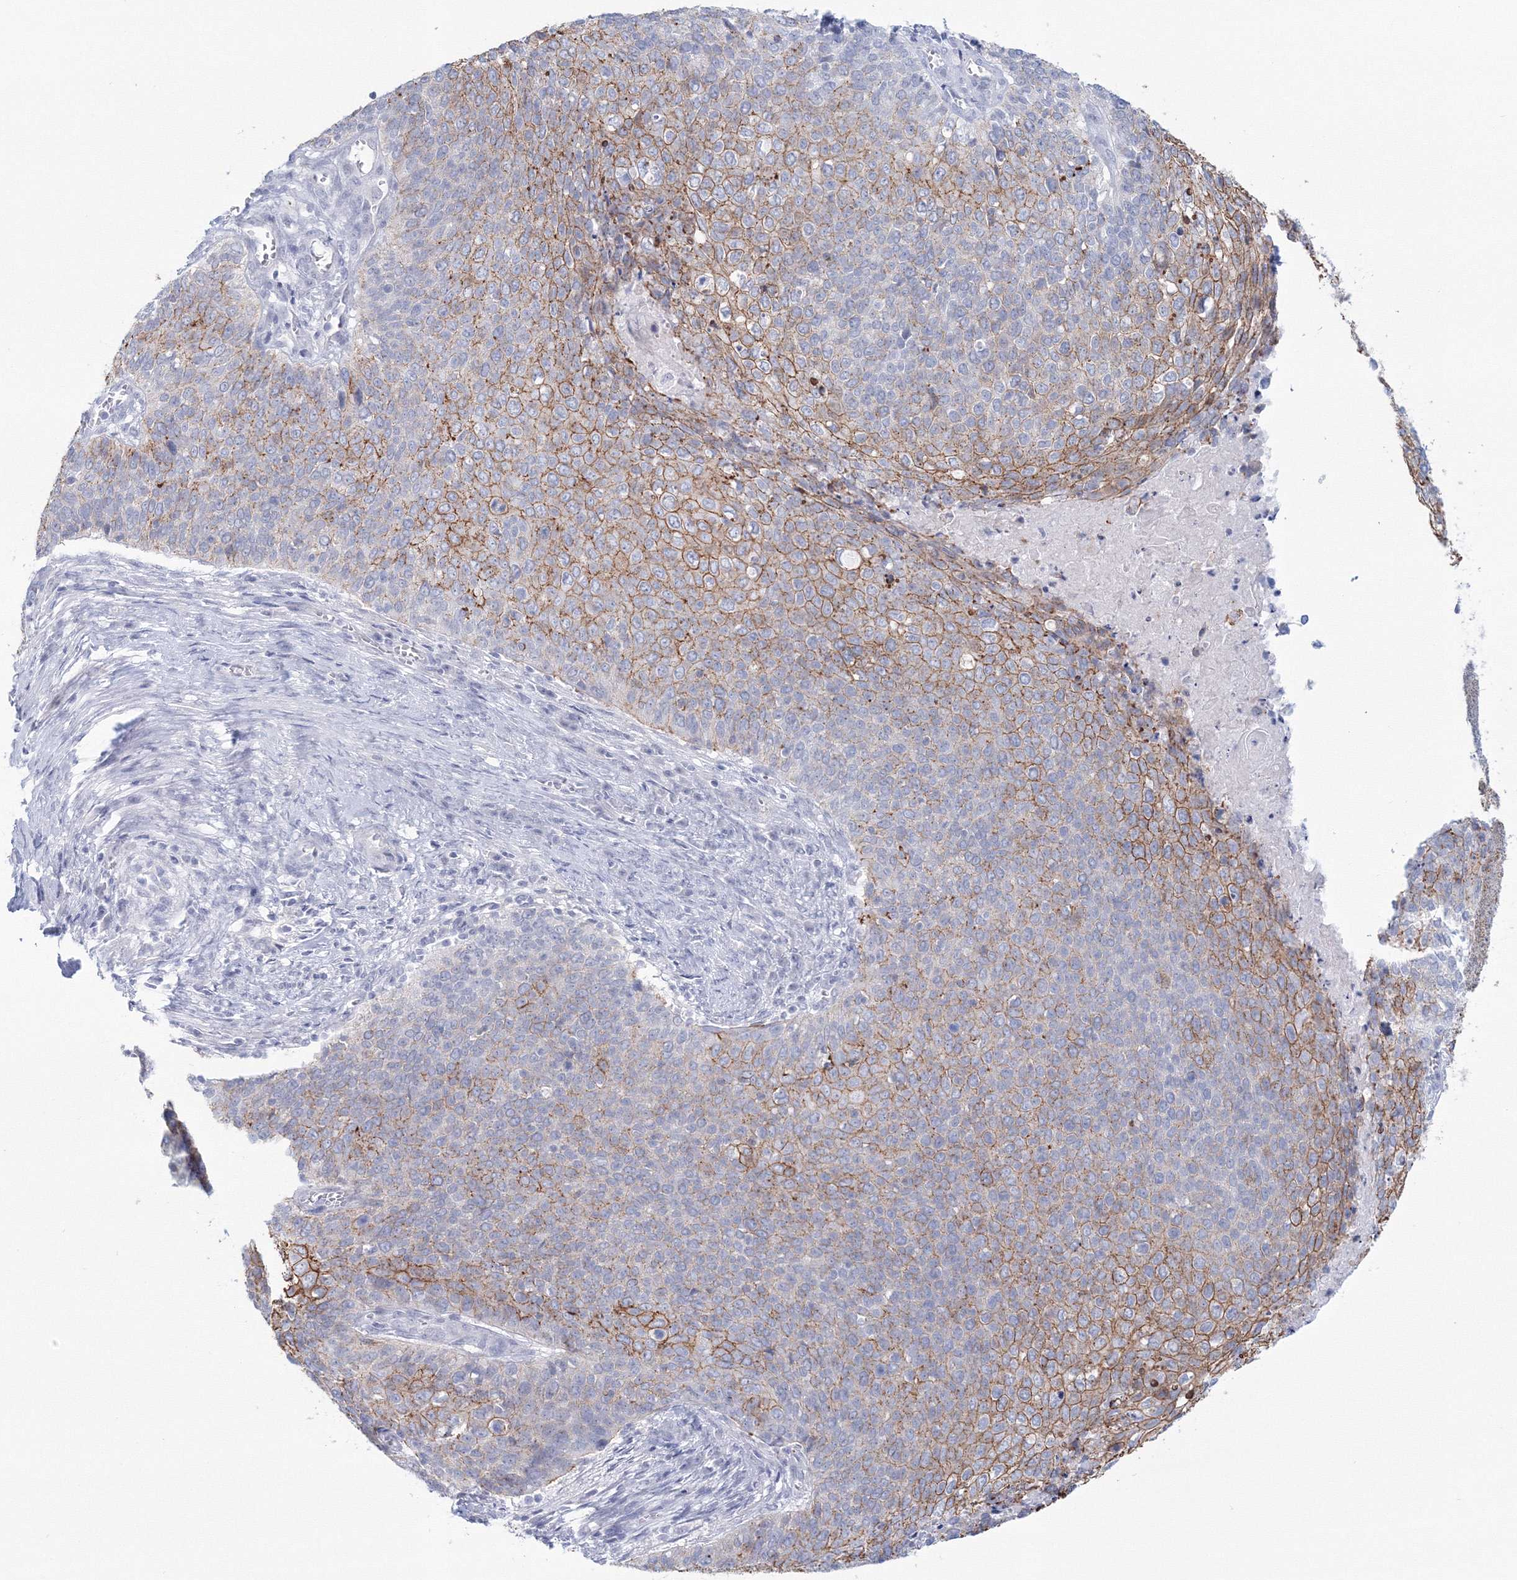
{"staining": {"intensity": "moderate", "quantity": "25%-75%", "location": "cytoplasmic/membranous"}, "tissue": "cervical cancer", "cell_type": "Tumor cells", "image_type": "cancer", "snomed": [{"axis": "morphology", "description": "Squamous cell carcinoma, NOS"}, {"axis": "topography", "description": "Cervix"}], "caption": "Tumor cells show medium levels of moderate cytoplasmic/membranous positivity in about 25%-75% of cells in human cervical cancer. (DAB (3,3'-diaminobenzidine) = brown stain, brightfield microscopy at high magnification).", "gene": "VSIG1", "patient": {"sex": "female", "age": 39}}